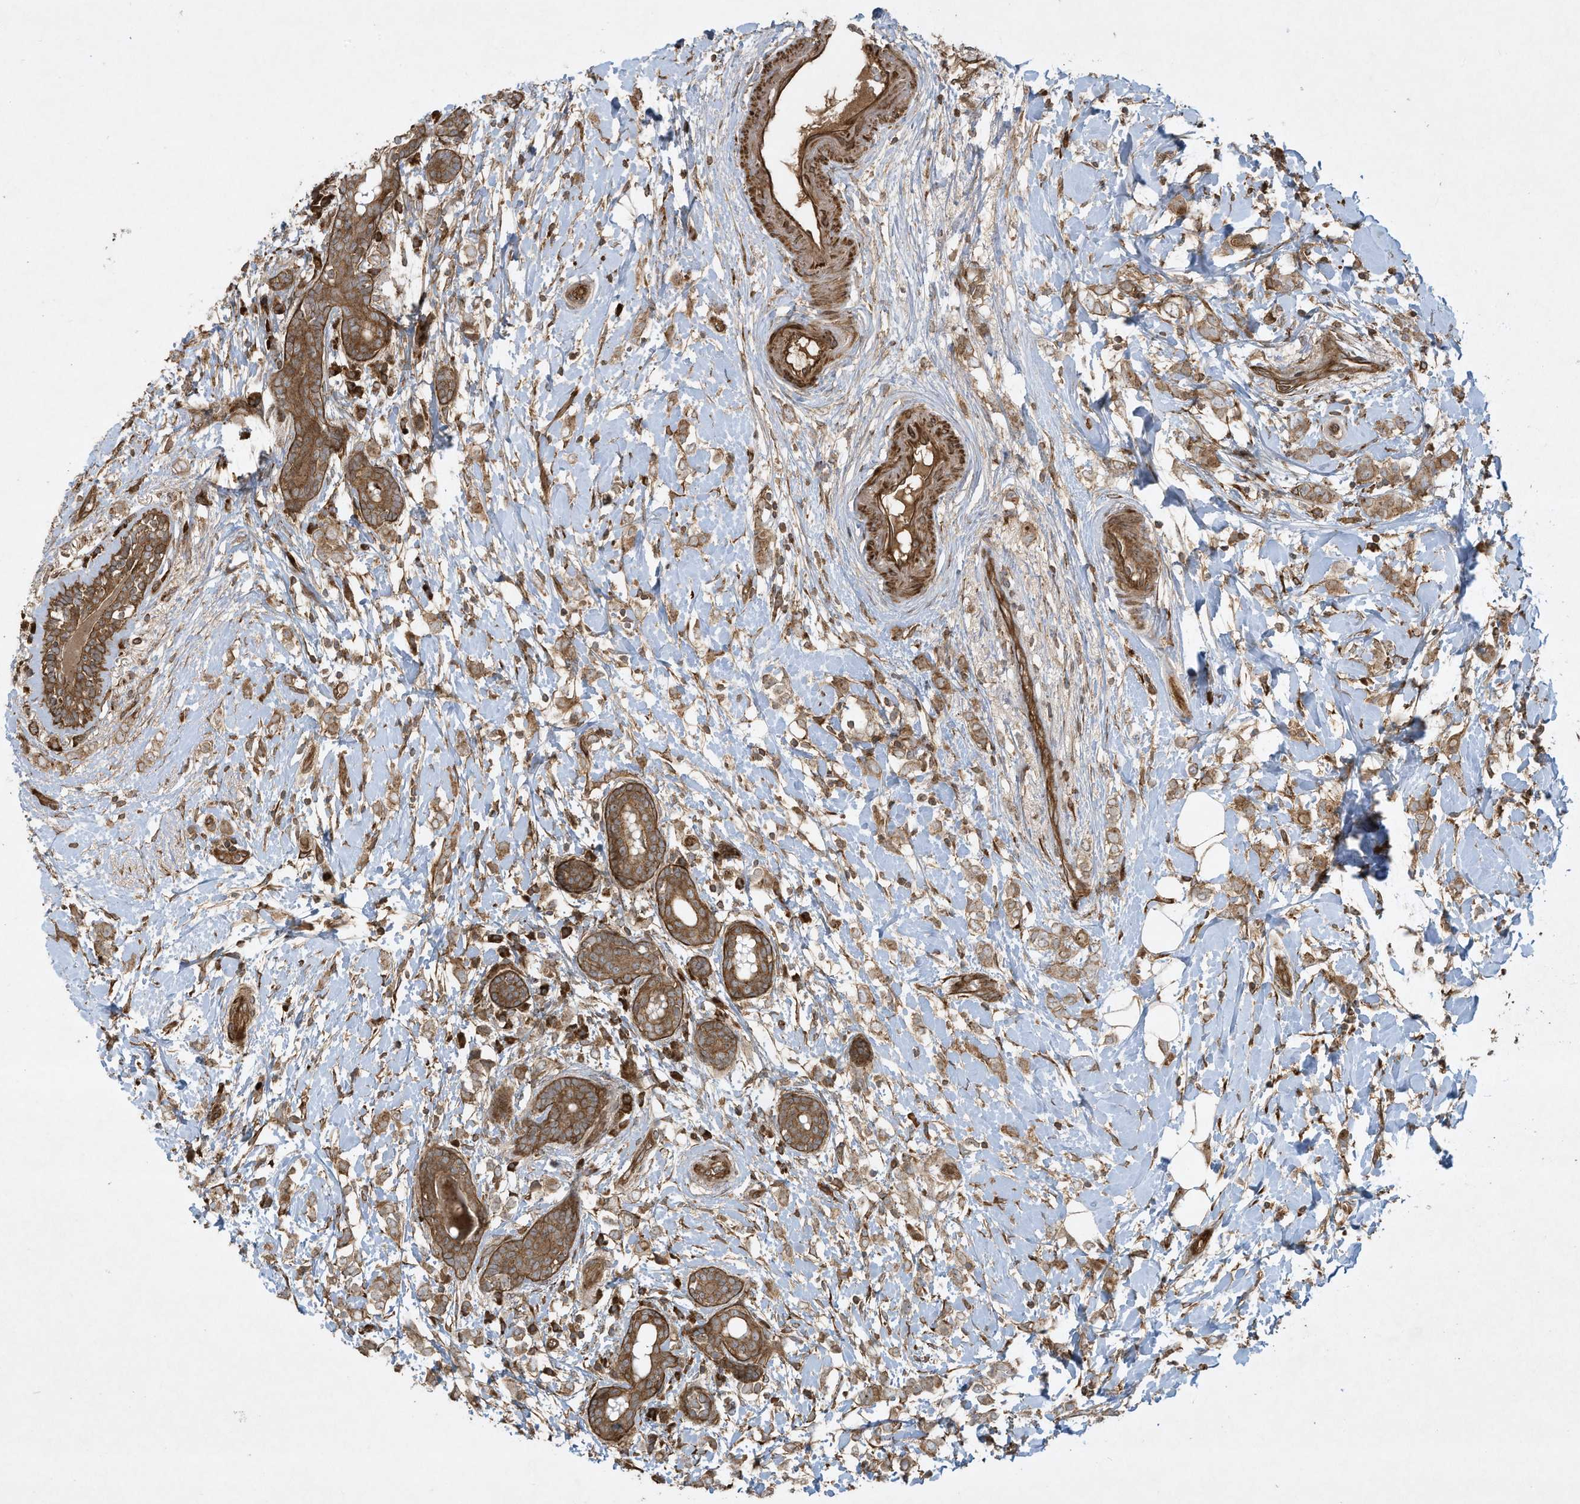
{"staining": {"intensity": "moderate", "quantity": ">75%", "location": "cytoplasmic/membranous"}, "tissue": "breast cancer", "cell_type": "Tumor cells", "image_type": "cancer", "snomed": [{"axis": "morphology", "description": "Normal tissue, NOS"}, {"axis": "morphology", "description": "Lobular carcinoma"}, {"axis": "topography", "description": "Breast"}], "caption": "There is medium levels of moderate cytoplasmic/membranous expression in tumor cells of breast cancer (lobular carcinoma), as demonstrated by immunohistochemical staining (brown color).", "gene": "DDIT4", "patient": {"sex": "female", "age": 47}}